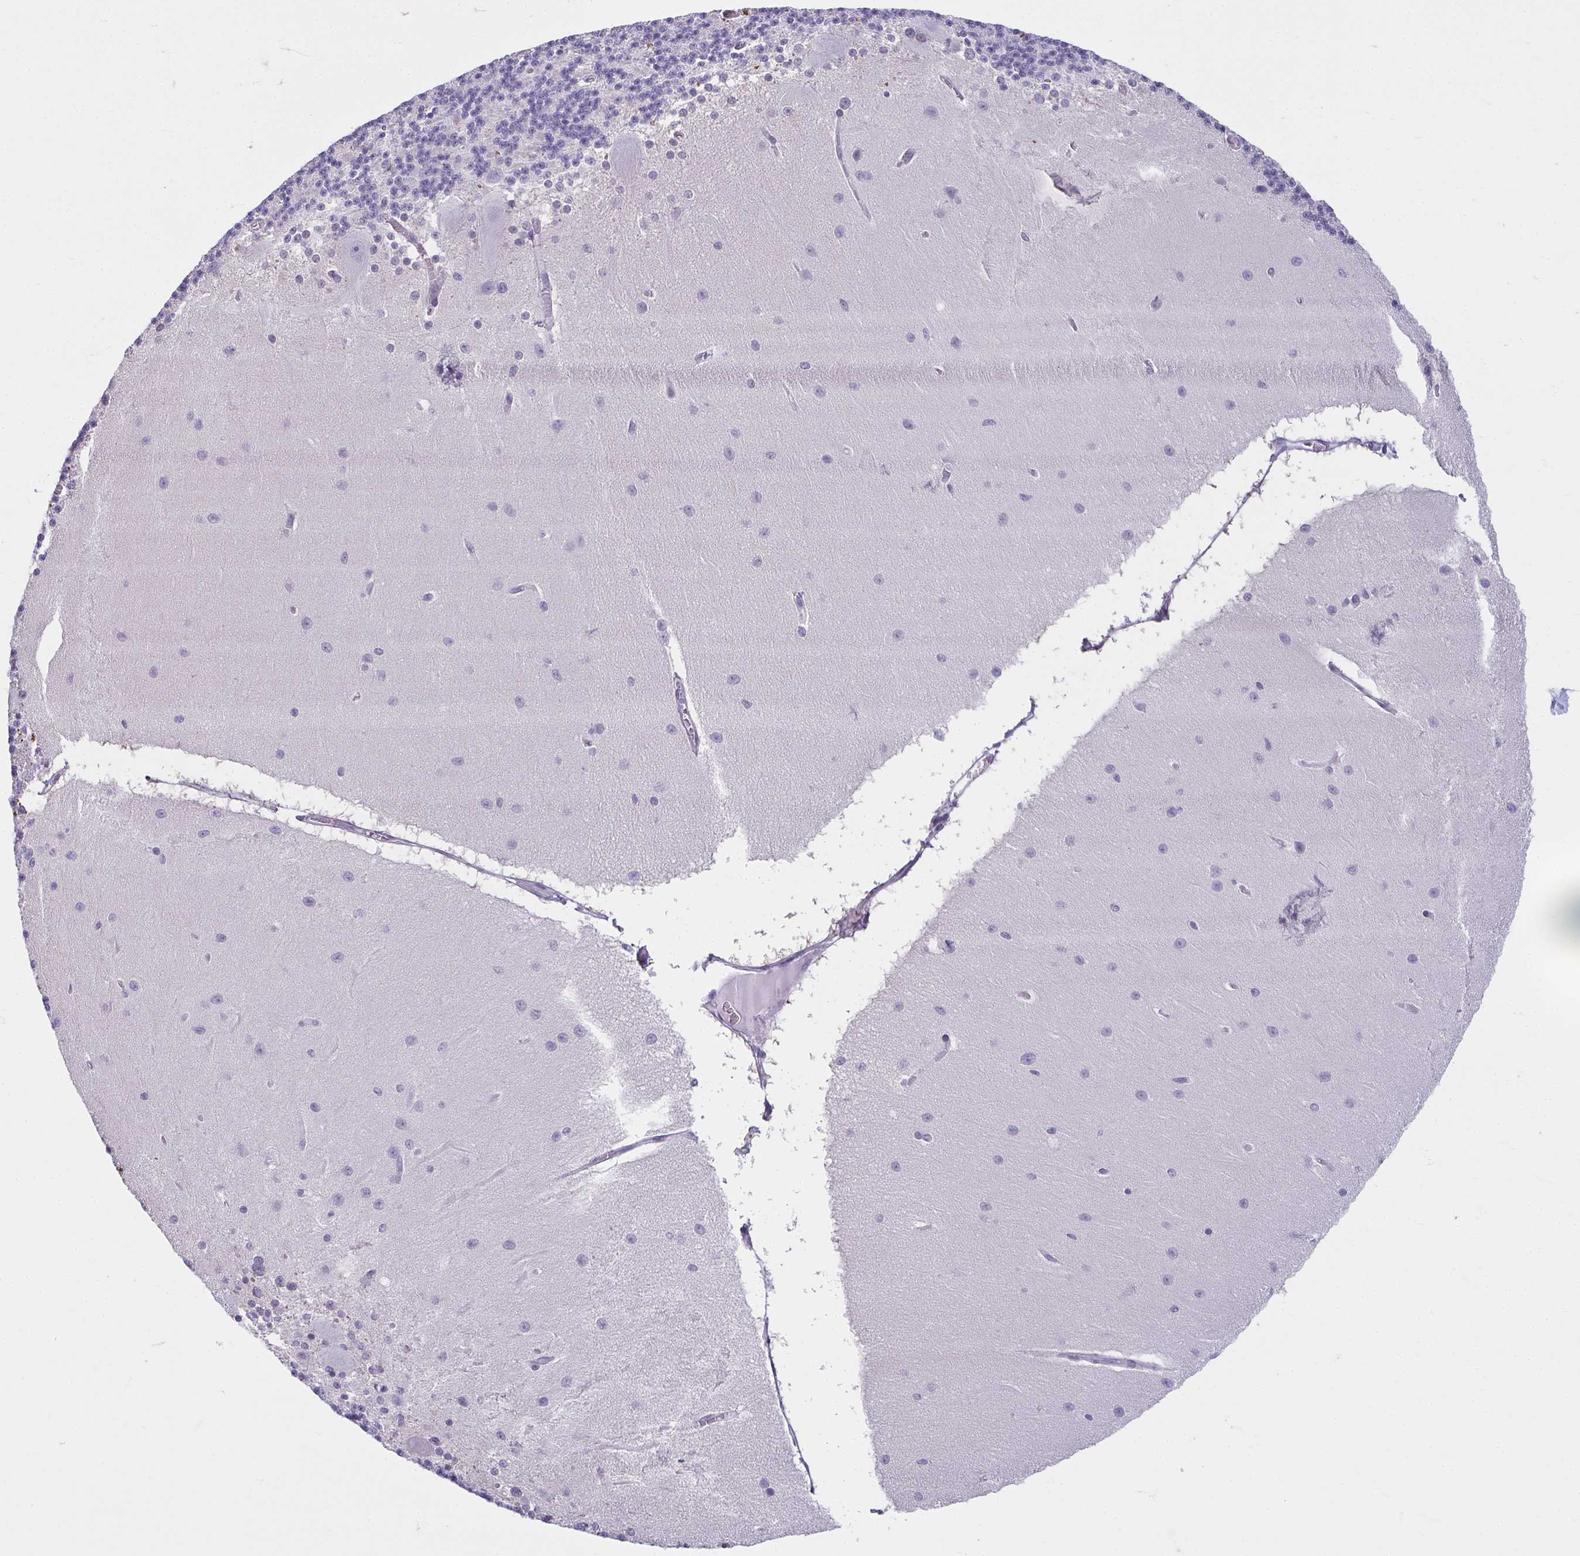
{"staining": {"intensity": "negative", "quantity": "none", "location": "none"}, "tissue": "cerebellum", "cell_type": "Cells in granular layer", "image_type": "normal", "snomed": [{"axis": "morphology", "description": "Normal tissue, NOS"}, {"axis": "topography", "description": "Cerebellum"}], "caption": "DAB (3,3'-diaminobenzidine) immunohistochemical staining of benign cerebellum displays no significant staining in cells in granular layer. The staining was performed using DAB (3,3'-diaminobenzidine) to visualize the protein expression in brown, while the nuclei were stained in blue with hematoxylin (Magnification: 20x).", "gene": "MOBP", "patient": {"sex": "female", "age": 54}}